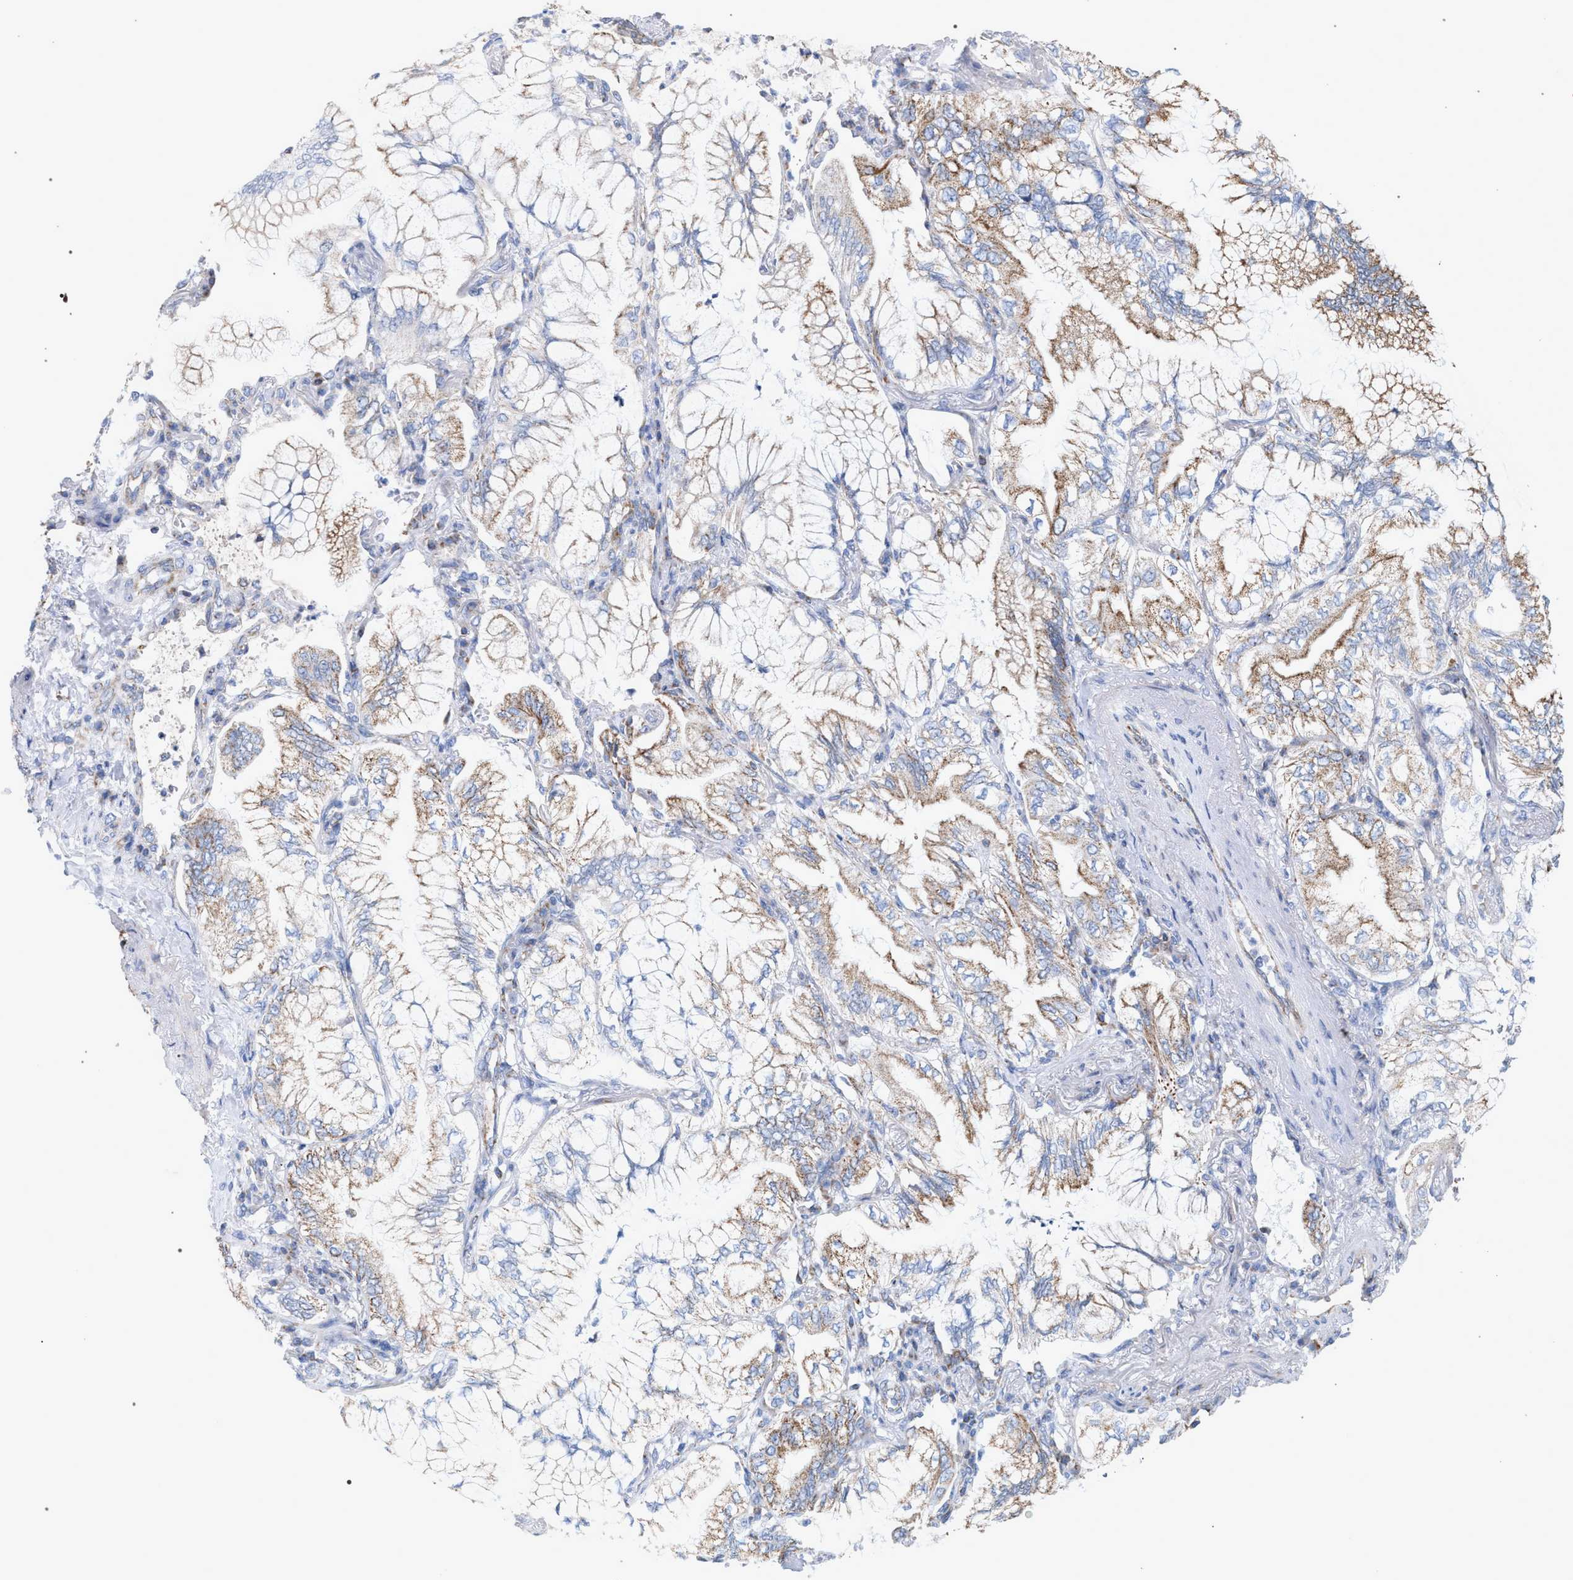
{"staining": {"intensity": "moderate", "quantity": ">75%", "location": "cytoplasmic/membranous"}, "tissue": "lung cancer", "cell_type": "Tumor cells", "image_type": "cancer", "snomed": [{"axis": "morphology", "description": "Adenocarcinoma, NOS"}, {"axis": "topography", "description": "Lung"}], "caption": "Lung cancer tissue reveals moderate cytoplasmic/membranous positivity in approximately >75% of tumor cells", "gene": "ECI2", "patient": {"sex": "female", "age": 70}}